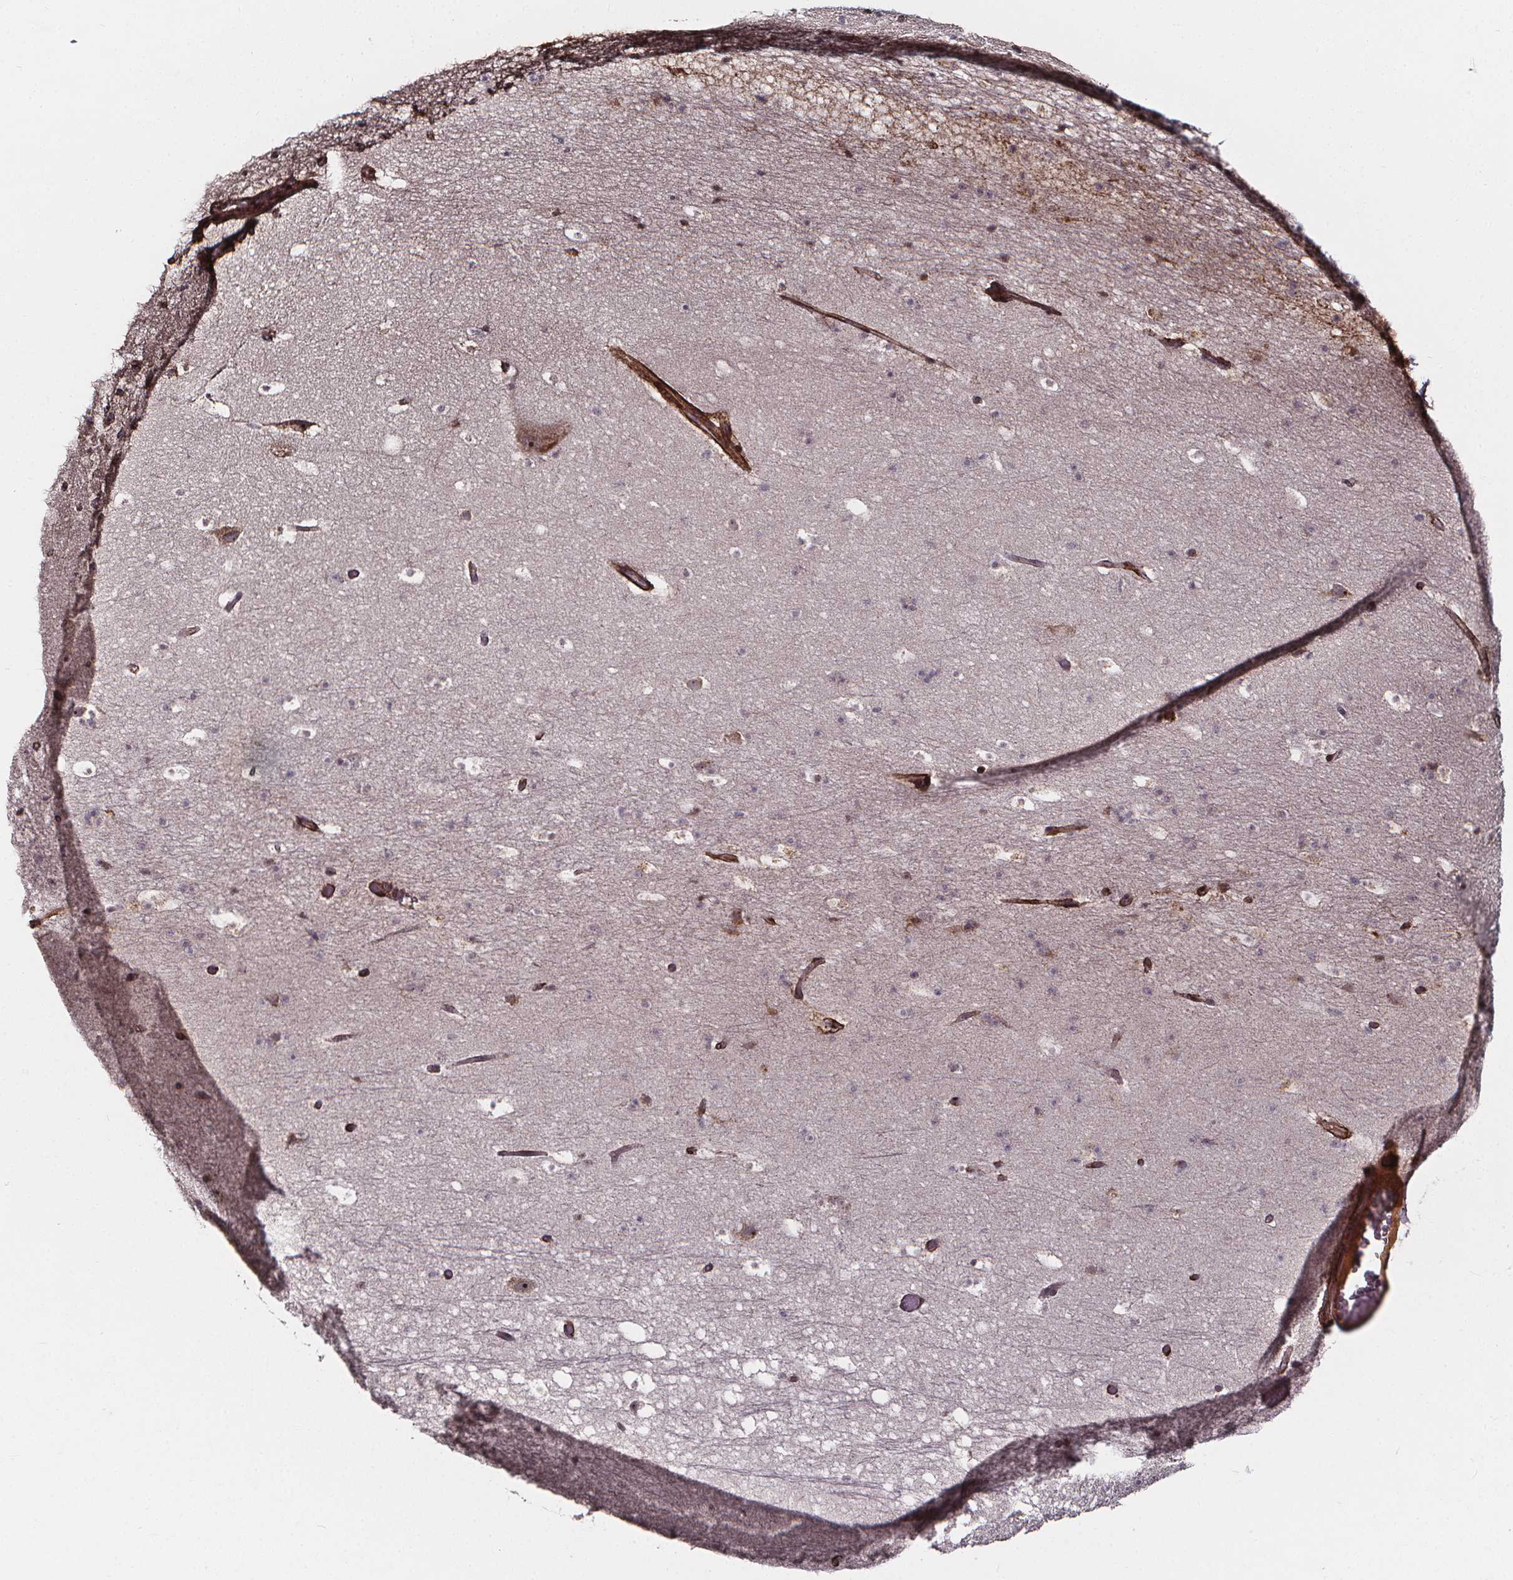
{"staining": {"intensity": "weak", "quantity": "<25%", "location": "cytoplasmic/membranous"}, "tissue": "hippocampus", "cell_type": "Glial cells", "image_type": "normal", "snomed": [{"axis": "morphology", "description": "Normal tissue, NOS"}, {"axis": "topography", "description": "Hippocampus"}], "caption": "Immunohistochemistry of unremarkable human hippocampus shows no positivity in glial cells.", "gene": "AEBP1", "patient": {"sex": "male", "age": 26}}